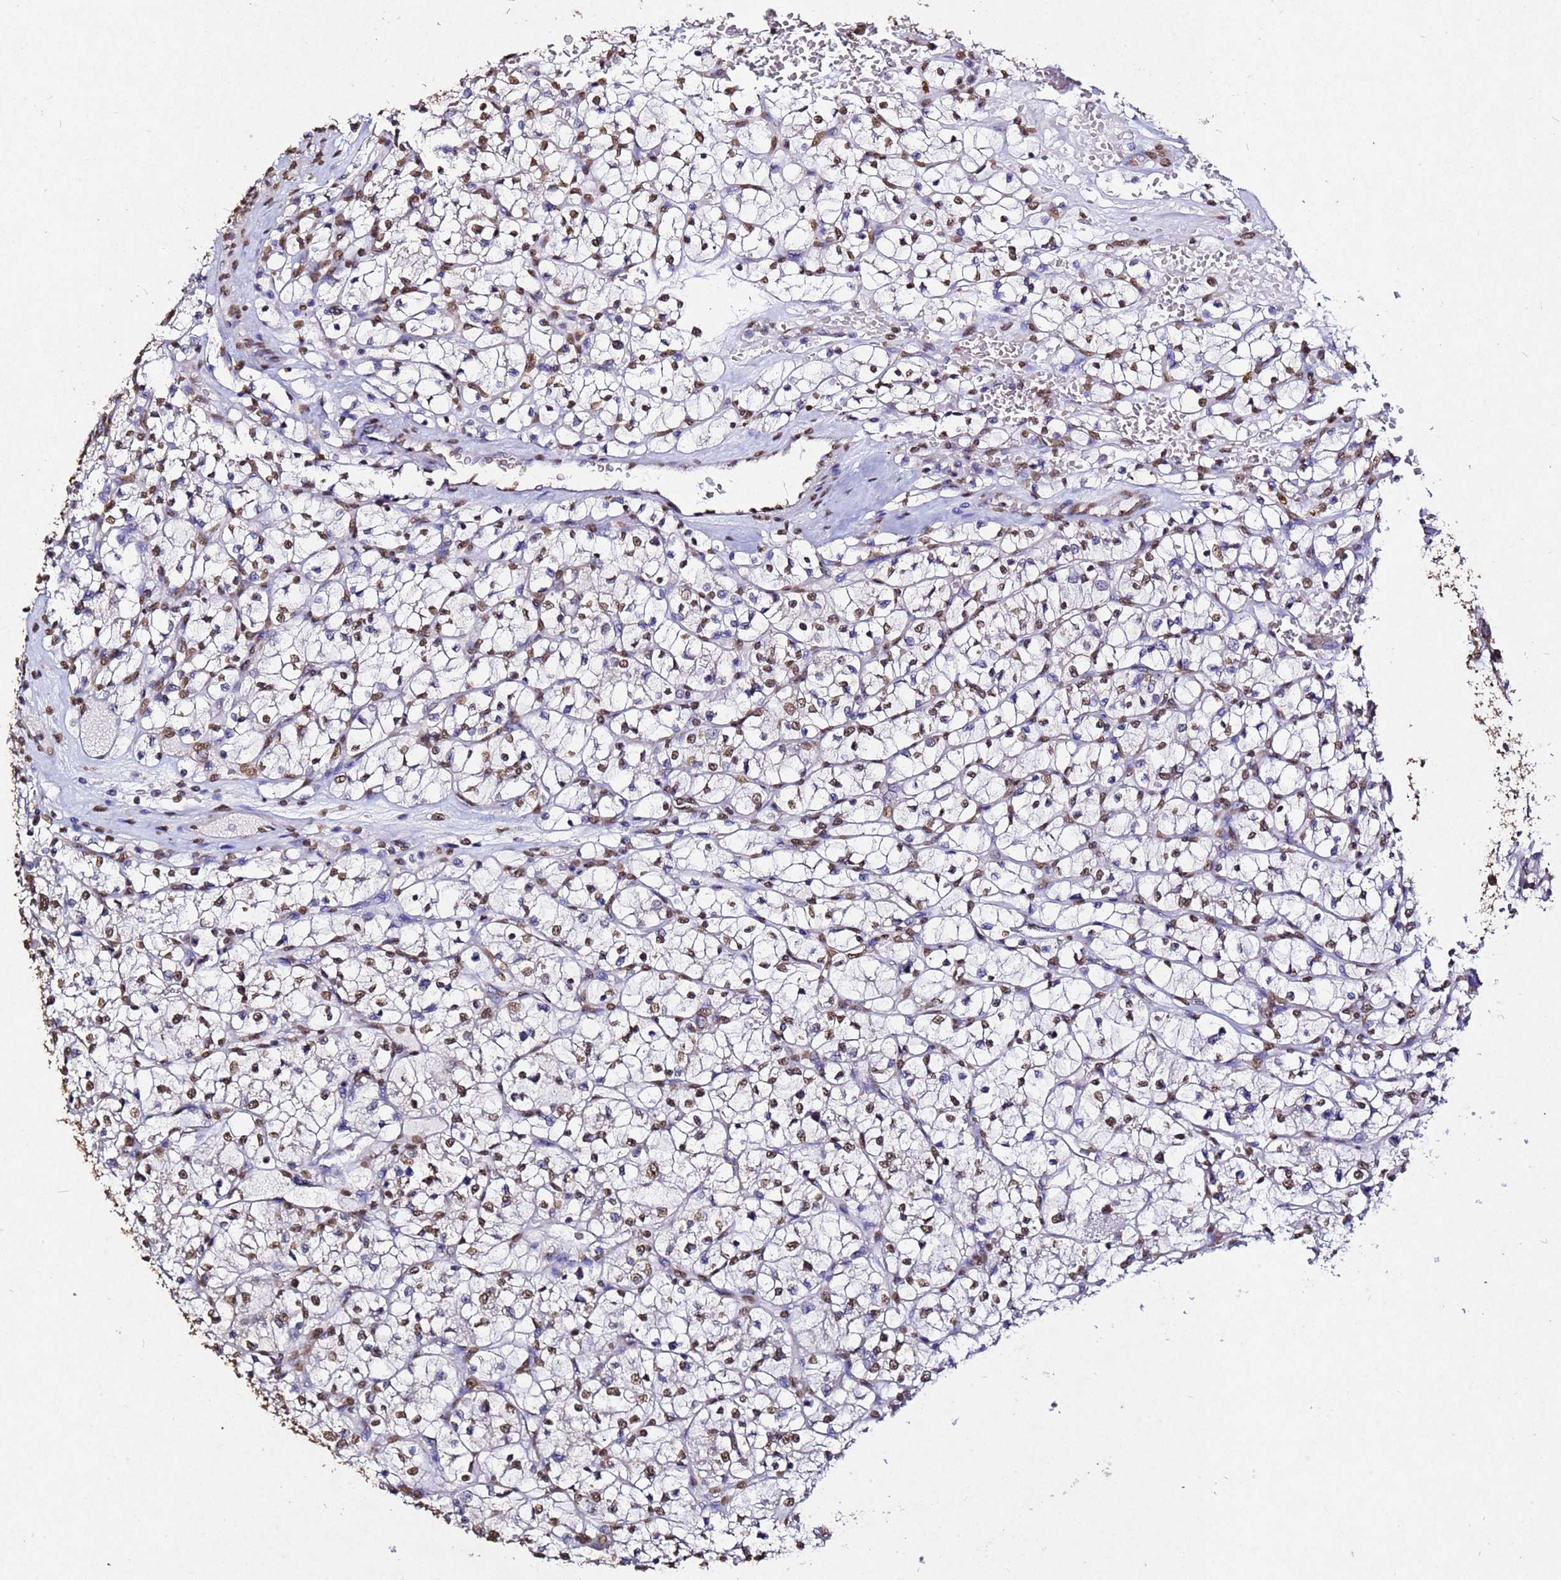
{"staining": {"intensity": "moderate", "quantity": ">75%", "location": "nuclear"}, "tissue": "renal cancer", "cell_type": "Tumor cells", "image_type": "cancer", "snomed": [{"axis": "morphology", "description": "Adenocarcinoma, NOS"}, {"axis": "topography", "description": "Kidney"}], "caption": "Tumor cells exhibit medium levels of moderate nuclear staining in about >75% of cells in renal adenocarcinoma. (DAB (3,3'-diaminobenzidine) IHC with brightfield microscopy, high magnification).", "gene": "MYOCD", "patient": {"sex": "female", "age": 64}}